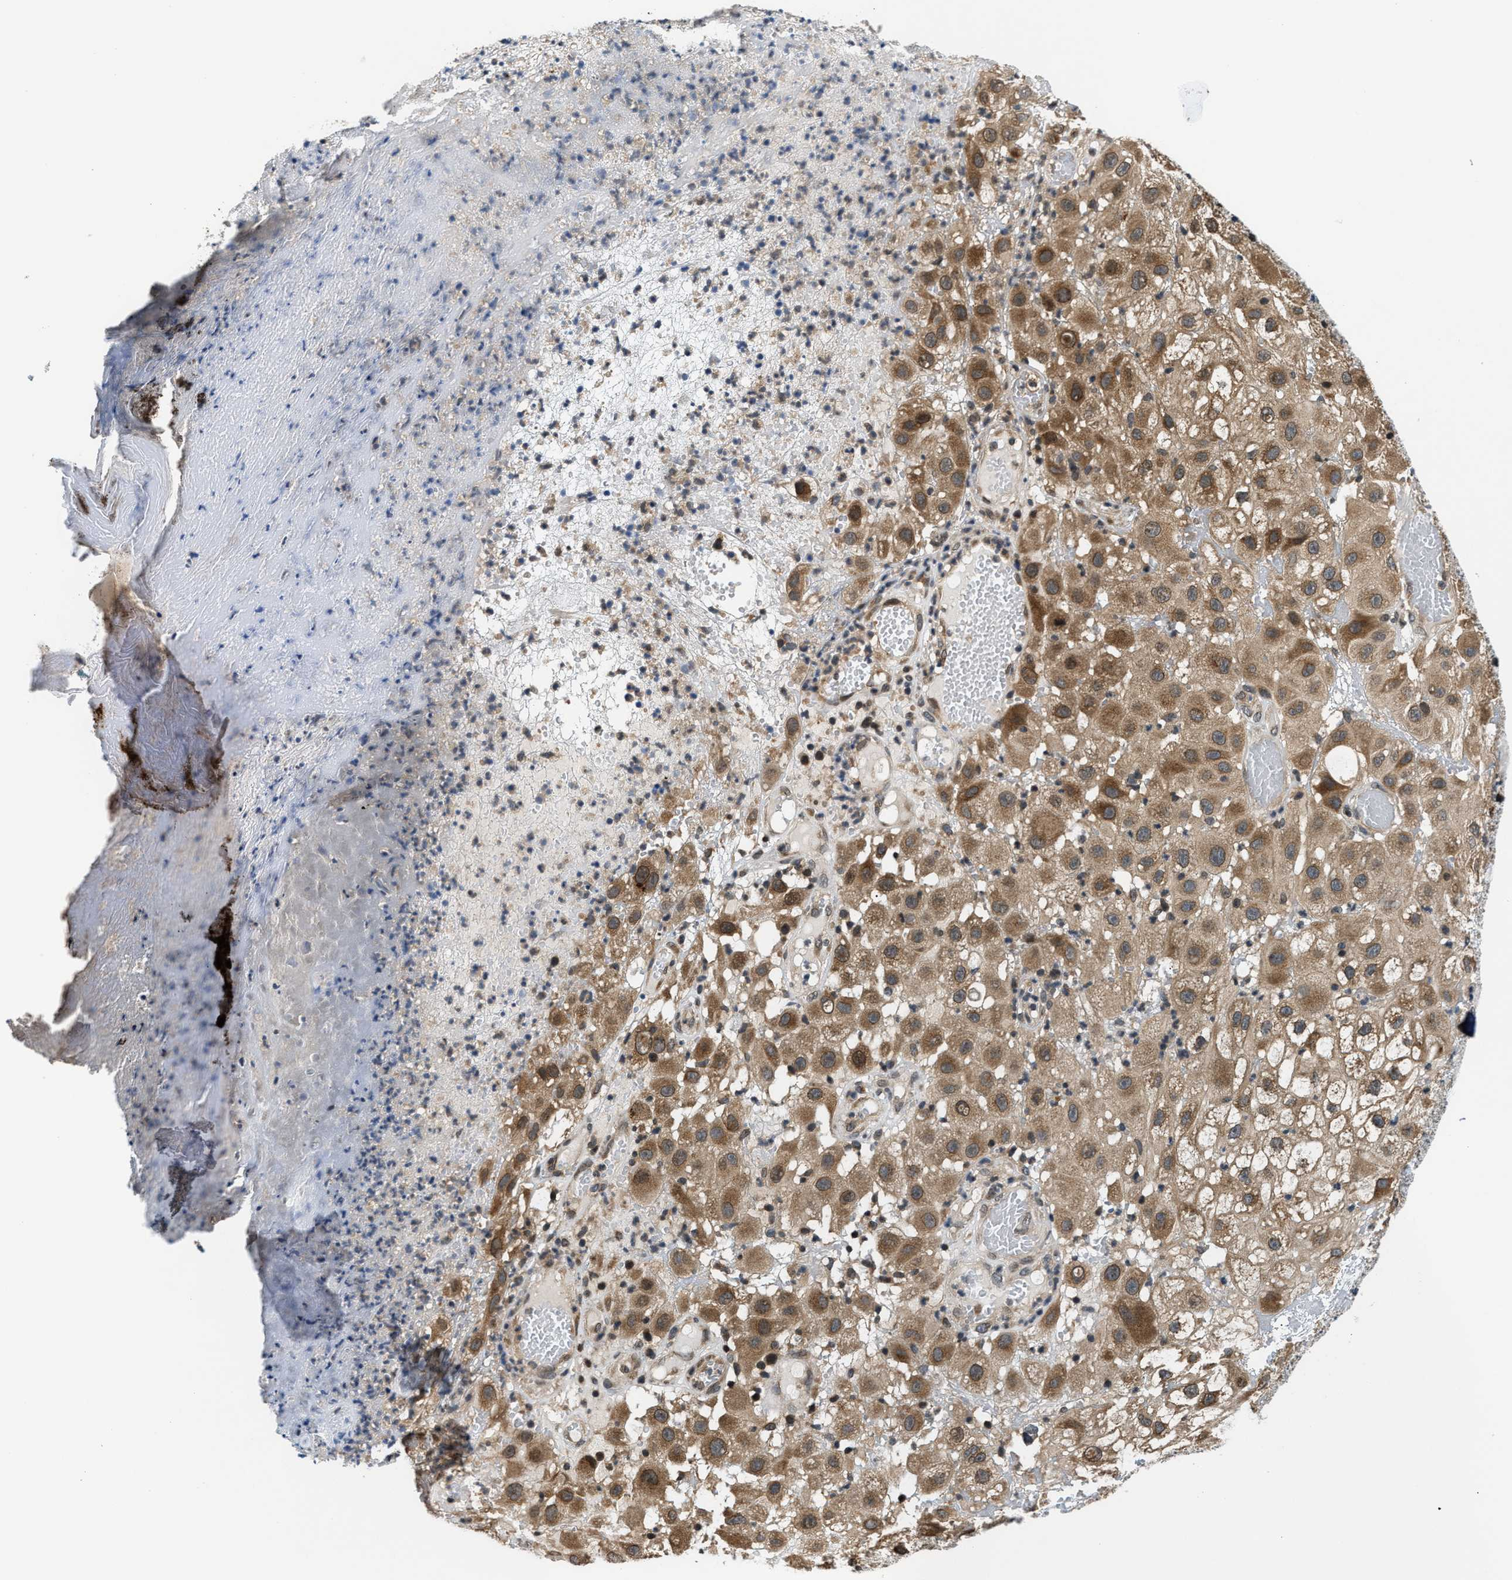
{"staining": {"intensity": "moderate", "quantity": ">75%", "location": "cytoplasmic/membranous"}, "tissue": "melanoma", "cell_type": "Tumor cells", "image_type": "cancer", "snomed": [{"axis": "morphology", "description": "Malignant melanoma, NOS"}, {"axis": "topography", "description": "Skin"}], "caption": "DAB (3,3'-diaminobenzidine) immunohistochemical staining of human malignant melanoma displays moderate cytoplasmic/membranous protein staining in about >75% of tumor cells. (Stains: DAB in brown, nuclei in blue, Microscopy: brightfield microscopy at high magnification).", "gene": "RAB29", "patient": {"sex": "female", "age": 81}}